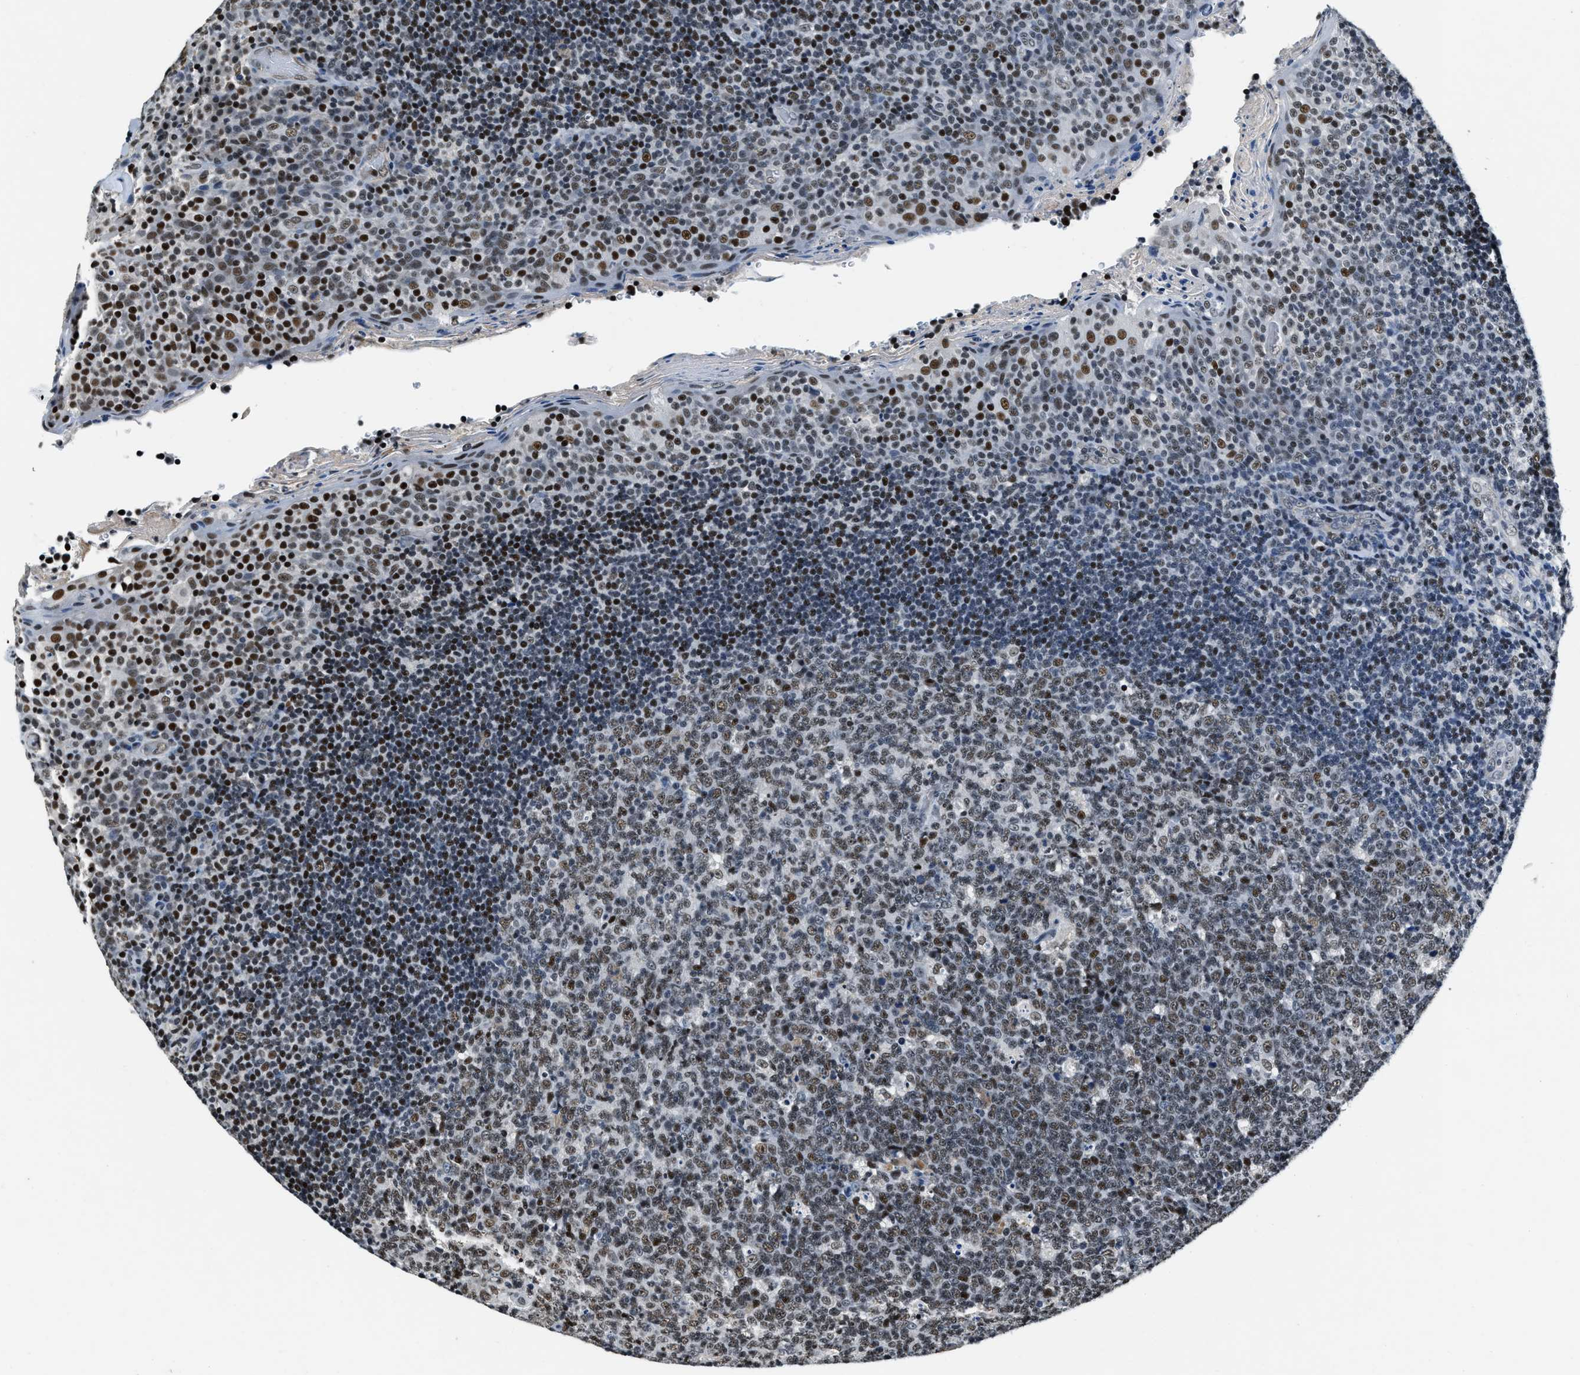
{"staining": {"intensity": "weak", "quantity": ">75%", "location": "nuclear"}, "tissue": "tonsil", "cell_type": "Germinal center cells", "image_type": "normal", "snomed": [{"axis": "morphology", "description": "Normal tissue, NOS"}, {"axis": "topography", "description": "Tonsil"}], "caption": "Approximately >75% of germinal center cells in normal tonsil exhibit weak nuclear protein staining as visualized by brown immunohistochemical staining.", "gene": "CCNE1", "patient": {"sex": "male", "age": 17}}